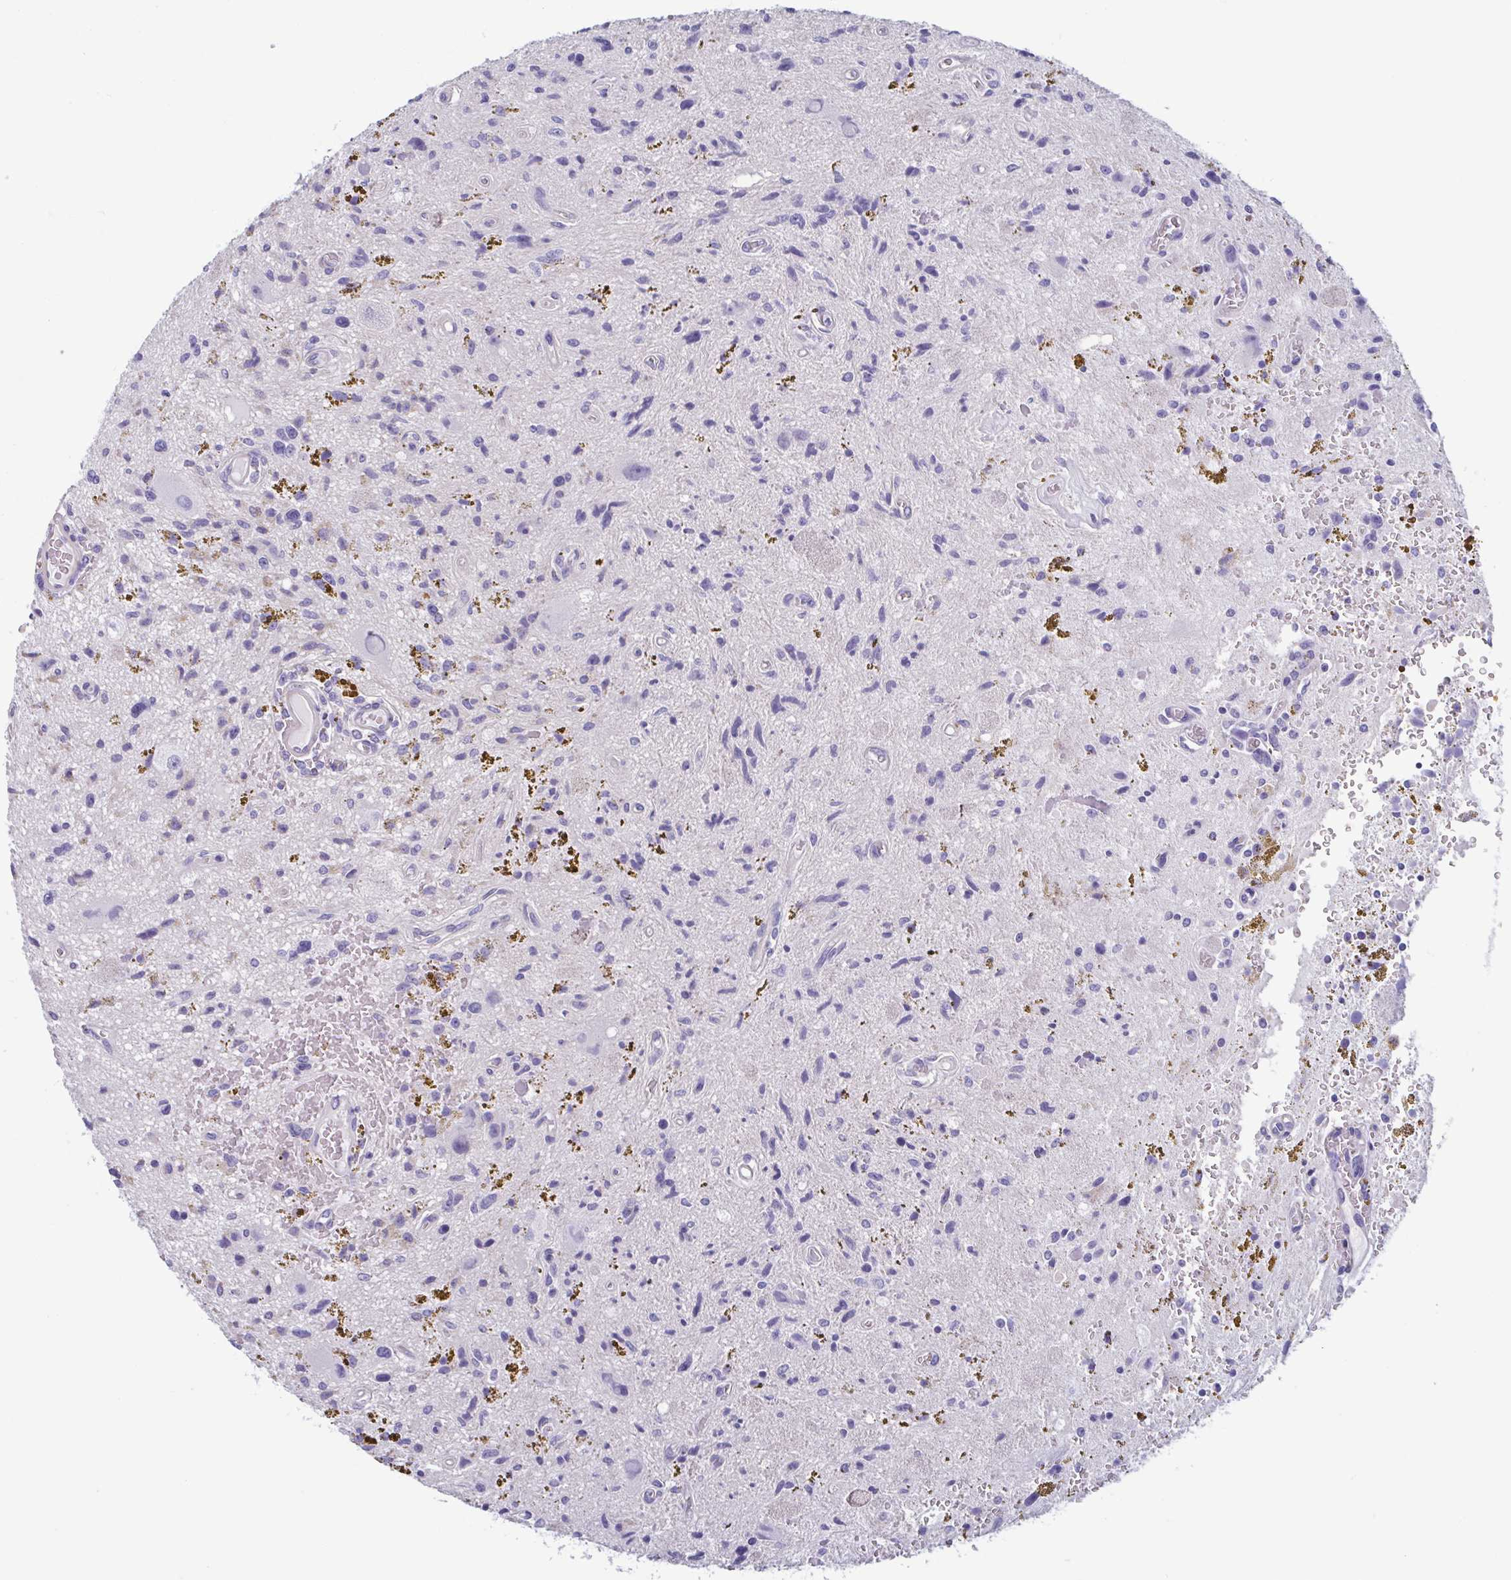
{"staining": {"intensity": "negative", "quantity": "none", "location": "none"}, "tissue": "glioma", "cell_type": "Tumor cells", "image_type": "cancer", "snomed": [{"axis": "morphology", "description": "Glioma, malignant, Low grade"}, {"axis": "topography", "description": "Cerebellum"}], "caption": "The photomicrograph demonstrates no staining of tumor cells in malignant glioma (low-grade). (DAB (3,3'-diaminobenzidine) immunohistochemistry (IHC), high magnification).", "gene": "MORC4", "patient": {"sex": "female", "age": 14}}